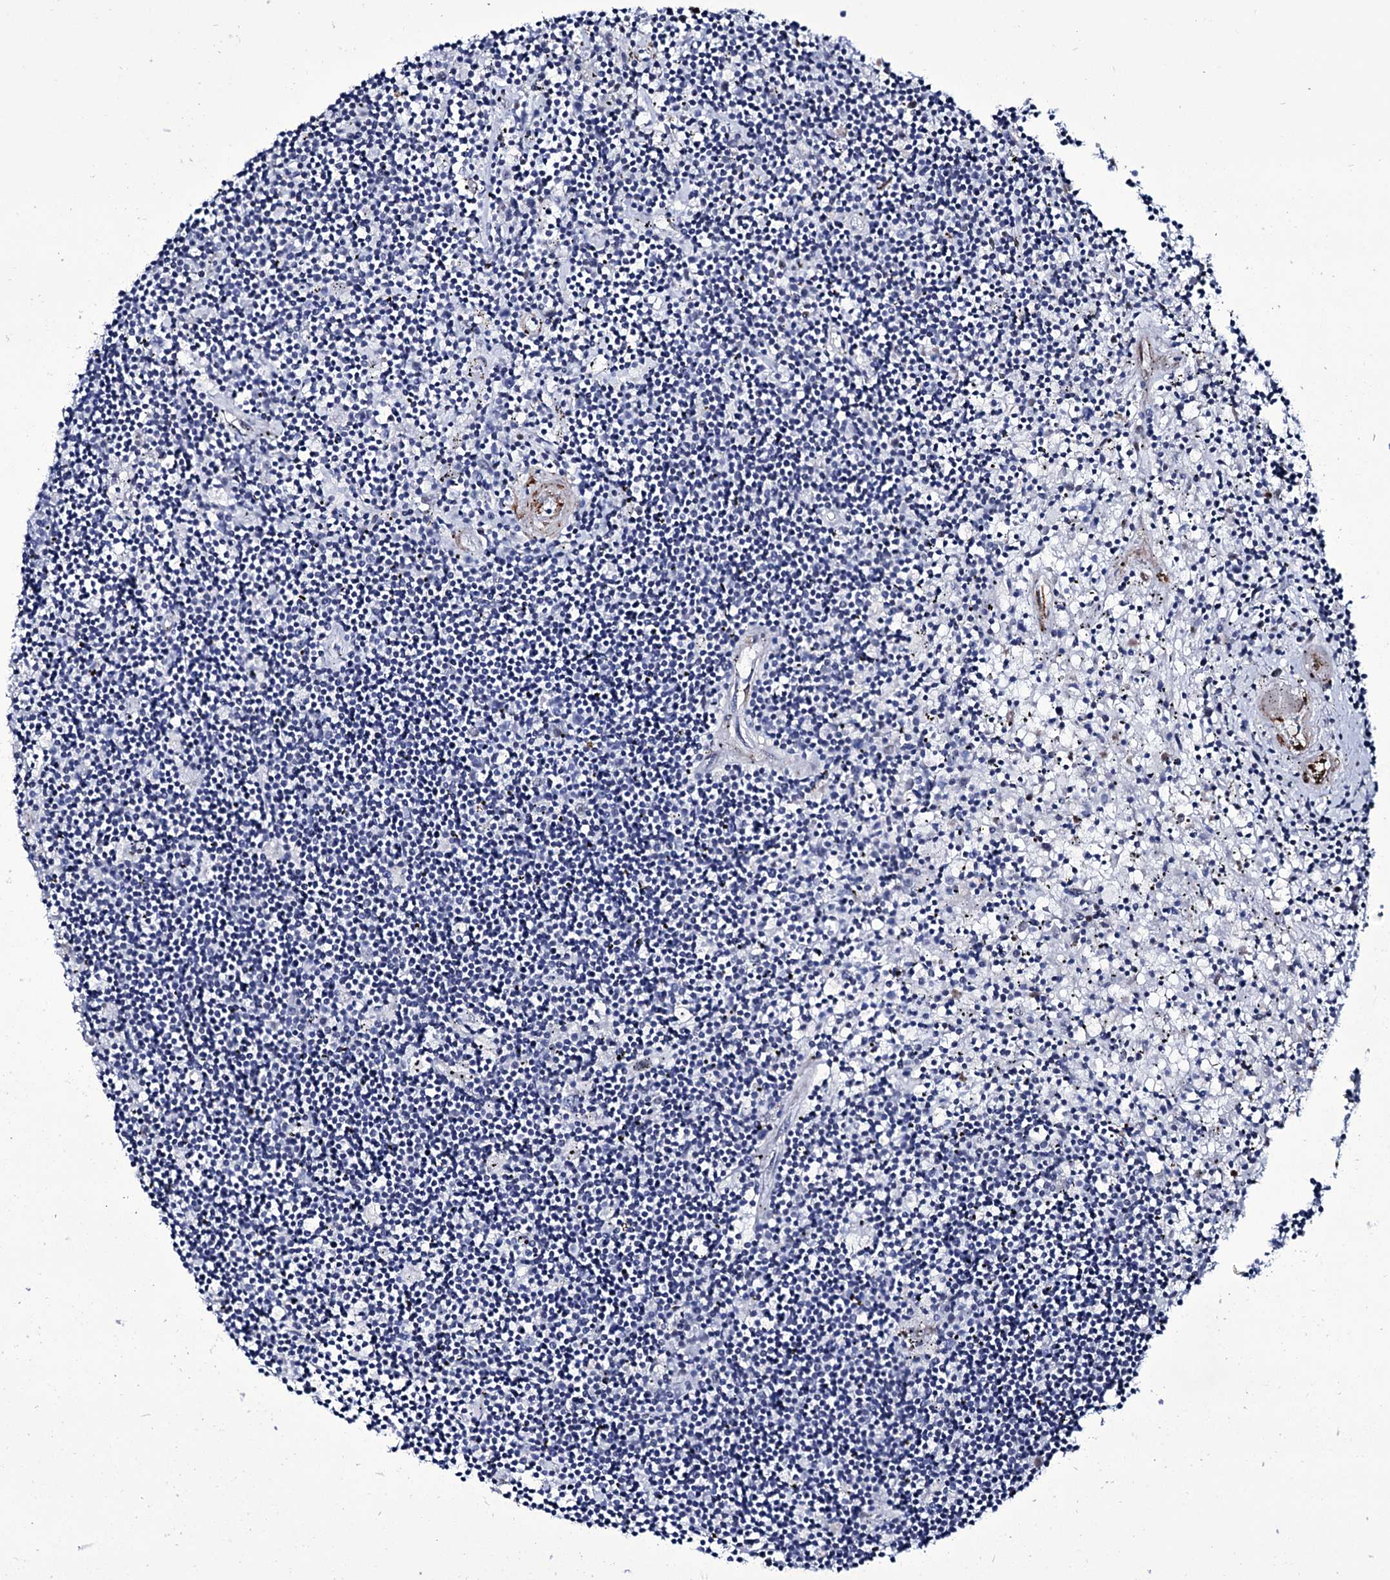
{"staining": {"intensity": "negative", "quantity": "none", "location": "none"}, "tissue": "lymphoma", "cell_type": "Tumor cells", "image_type": "cancer", "snomed": [{"axis": "morphology", "description": "Malignant lymphoma, non-Hodgkin's type, Low grade"}, {"axis": "topography", "description": "Spleen"}], "caption": "Tumor cells are negative for brown protein staining in lymphoma.", "gene": "ZC3H12C", "patient": {"sex": "male", "age": 76}}